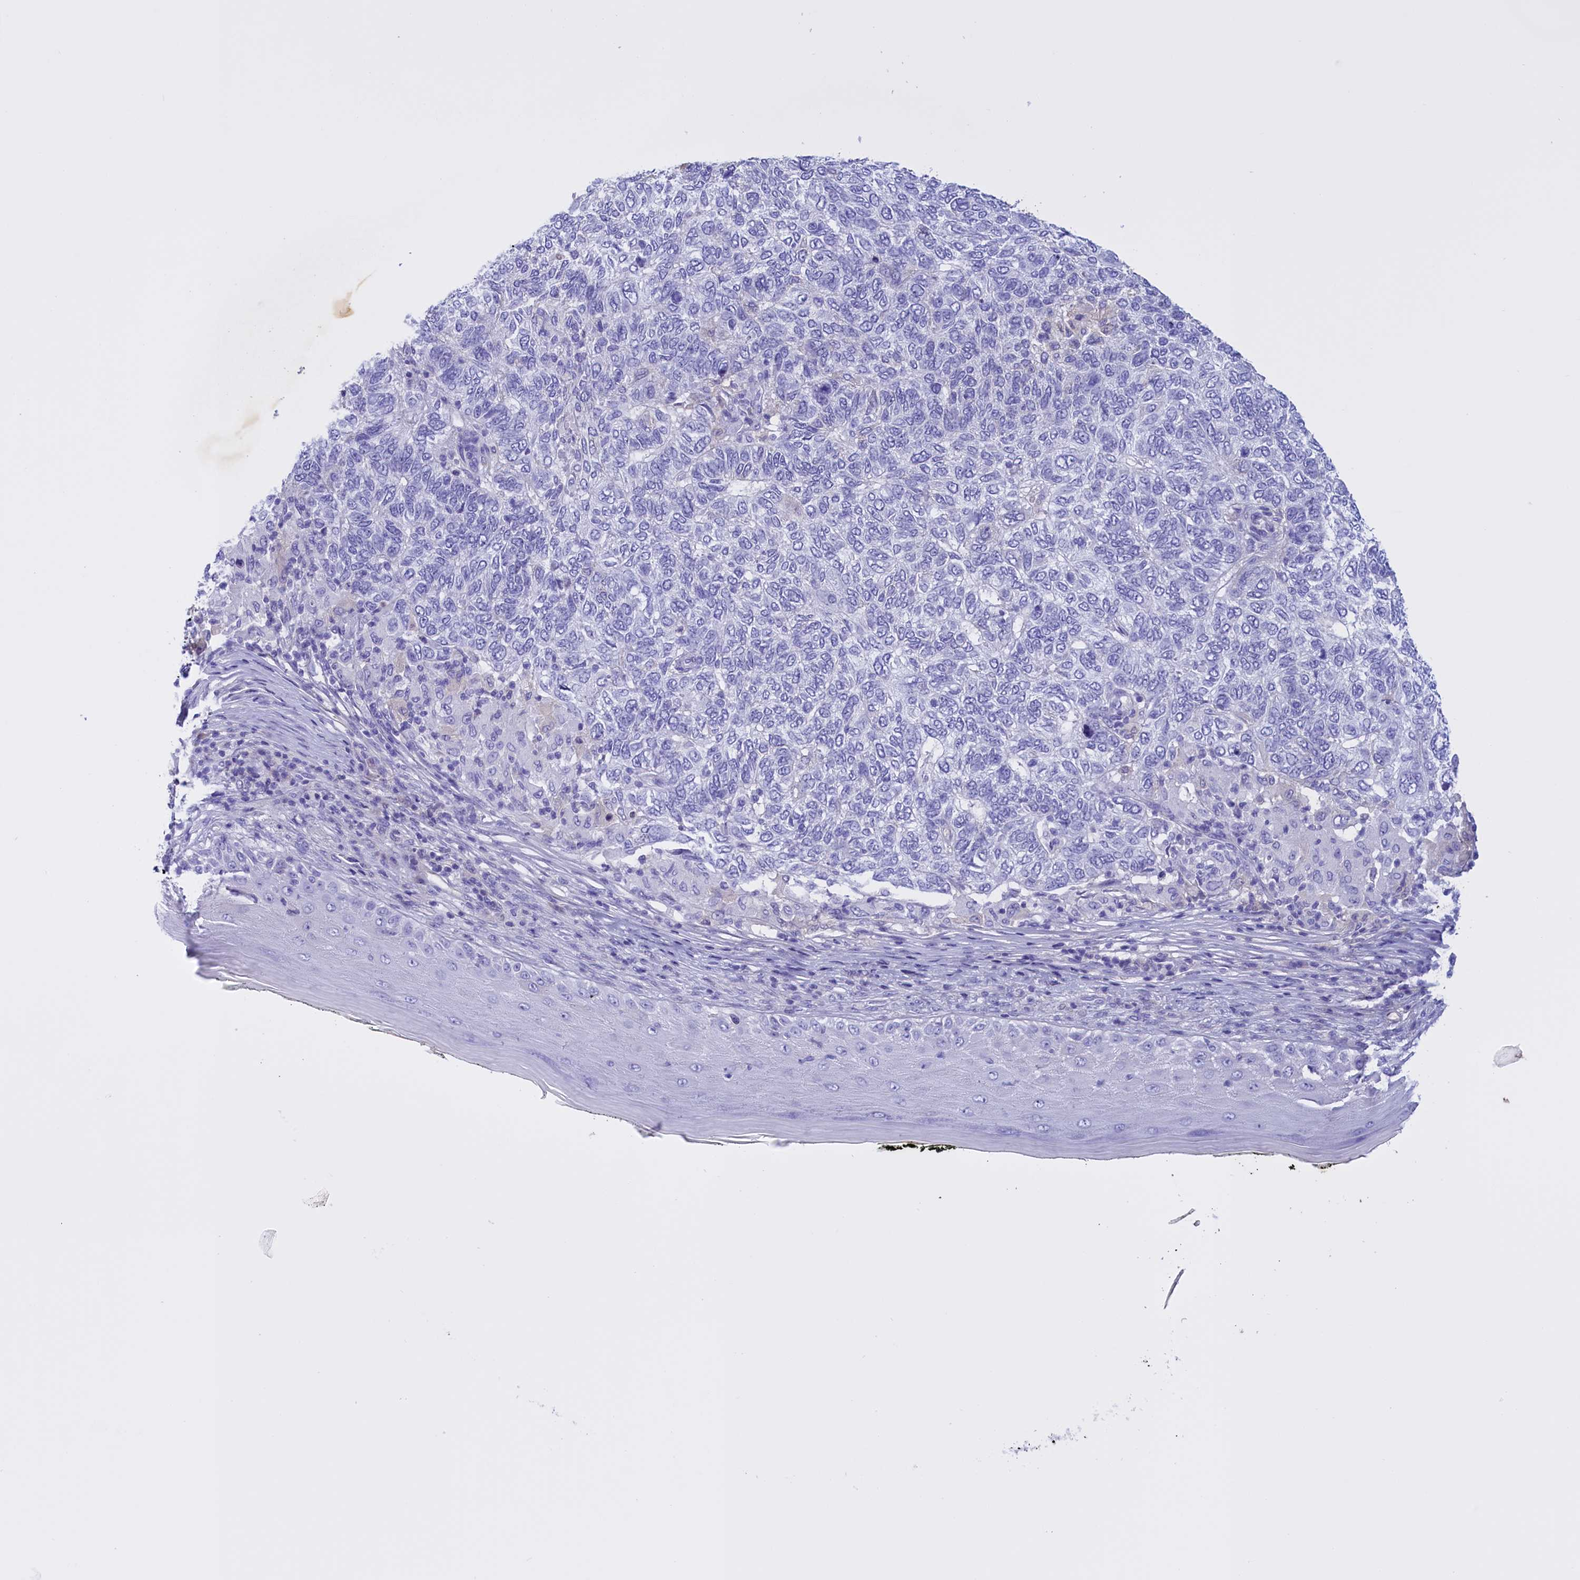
{"staining": {"intensity": "negative", "quantity": "none", "location": "none"}, "tissue": "skin cancer", "cell_type": "Tumor cells", "image_type": "cancer", "snomed": [{"axis": "morphology", "description": "Basal cell carcinoma"}, {"axis": "topography", "description": "Skin"}], "caption": "Immunohistochemistry (IHC) of skin cancer (basal cell carcinoma) reveals no positivity in tumor cells.", "gene": "PROK2", "patient": {"sex": "female", "age": 65}}